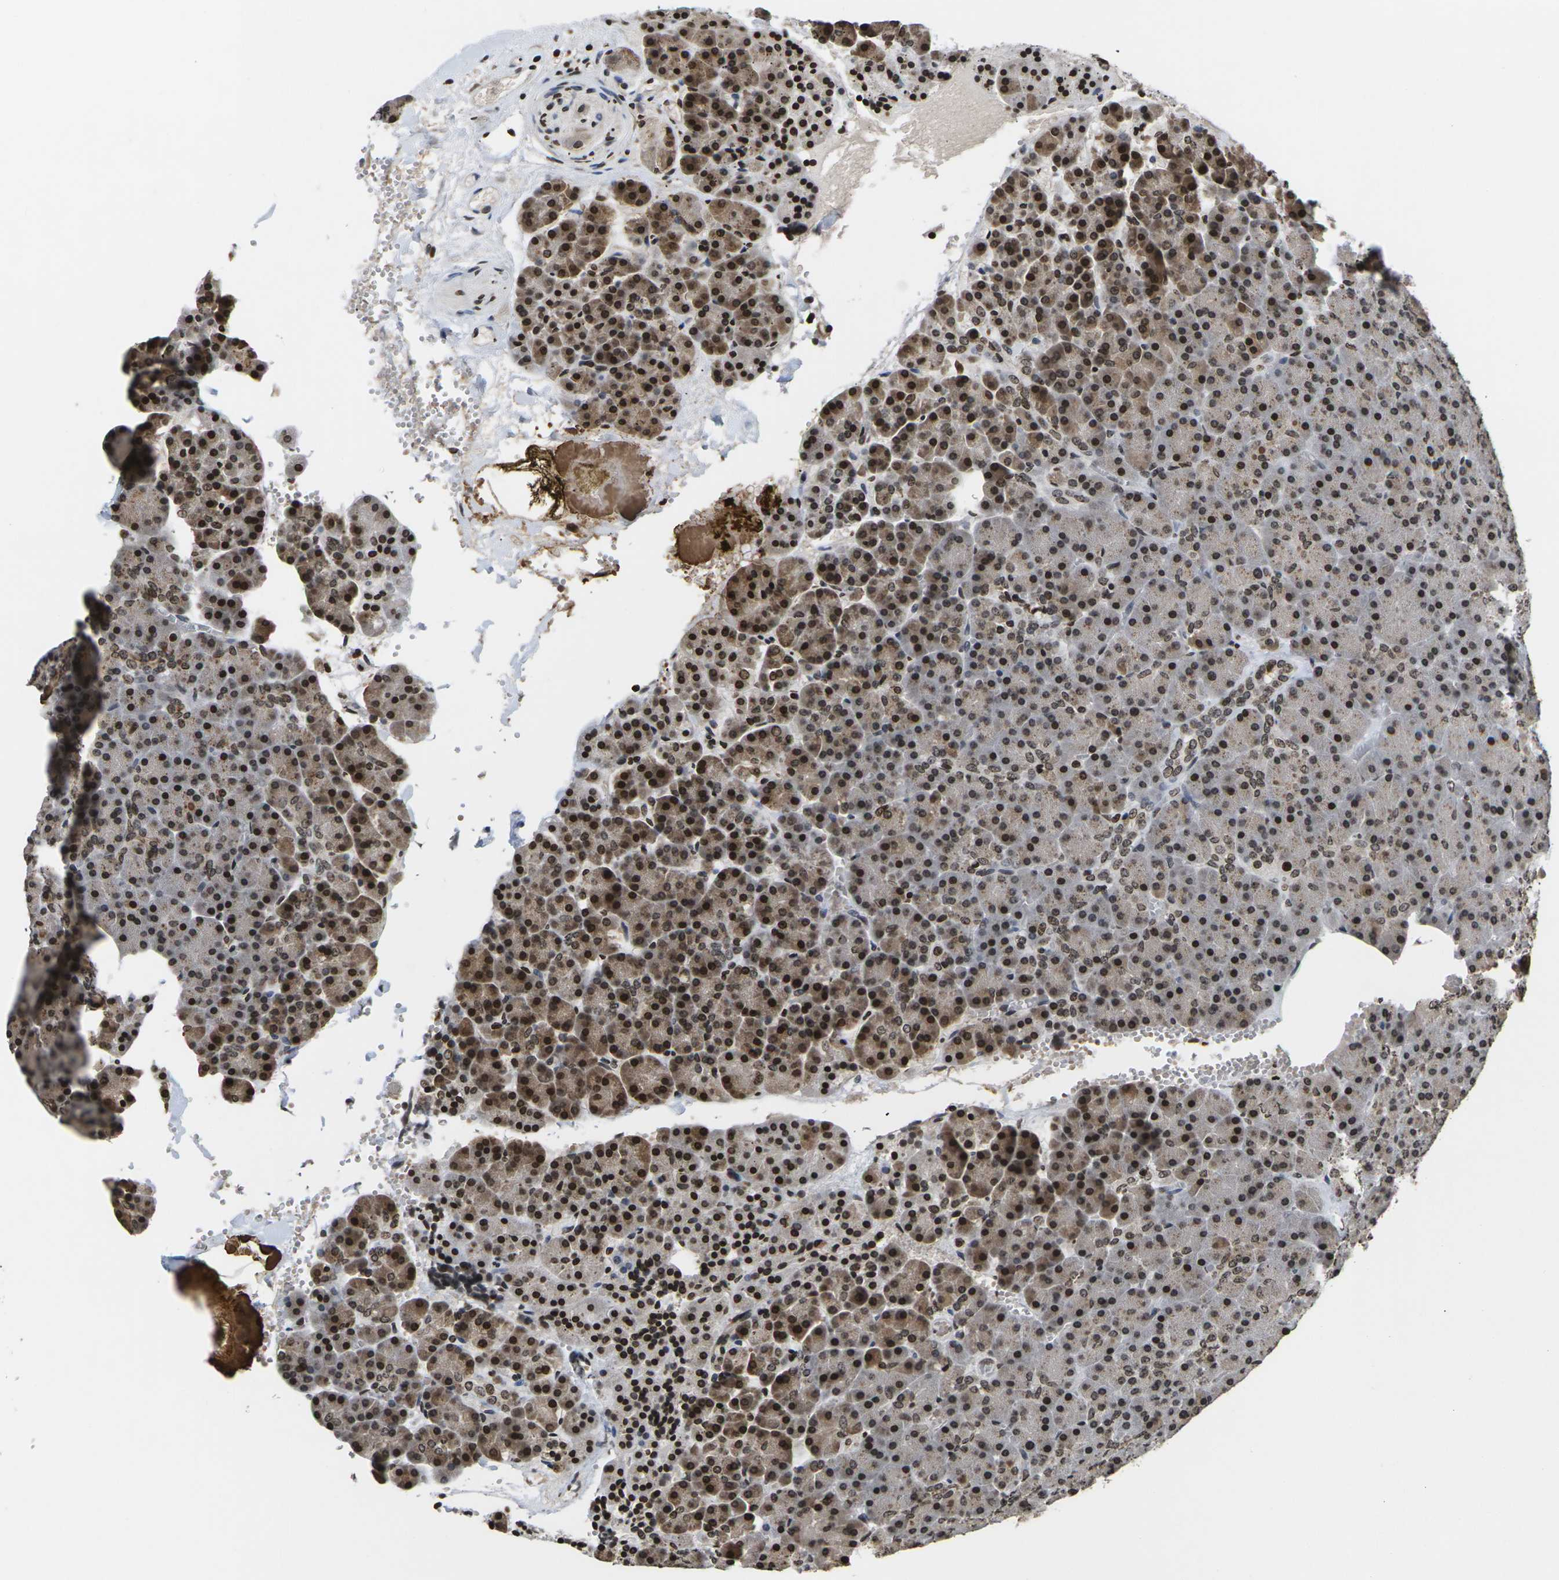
{"staining": {"intensity": "strong", "quantity": ">75%", "location": "cytoplasmic/membranous,nuclear"}, "tissue": "pancreas", "cell_type": "Exocrine glandular cells", "image_type": "normal", "snomed": [{"axis": "morphology", "description": "Normal tissue, NOS"}, {"axis": "topography", "description": "Pancreas"}], "caption": "Immunohistochemical staining of normal human pancreas displays >75% levels of strong cytoplasmic/membranous,nuclear protein expression in approximately >75% of exocrine glandular cells. Immunohistochemistry (ihc) stains the protein in brown and the nuclei are stained blue.", "gene": "ETV5", "patient": {"sex": "female", "age": 35}}